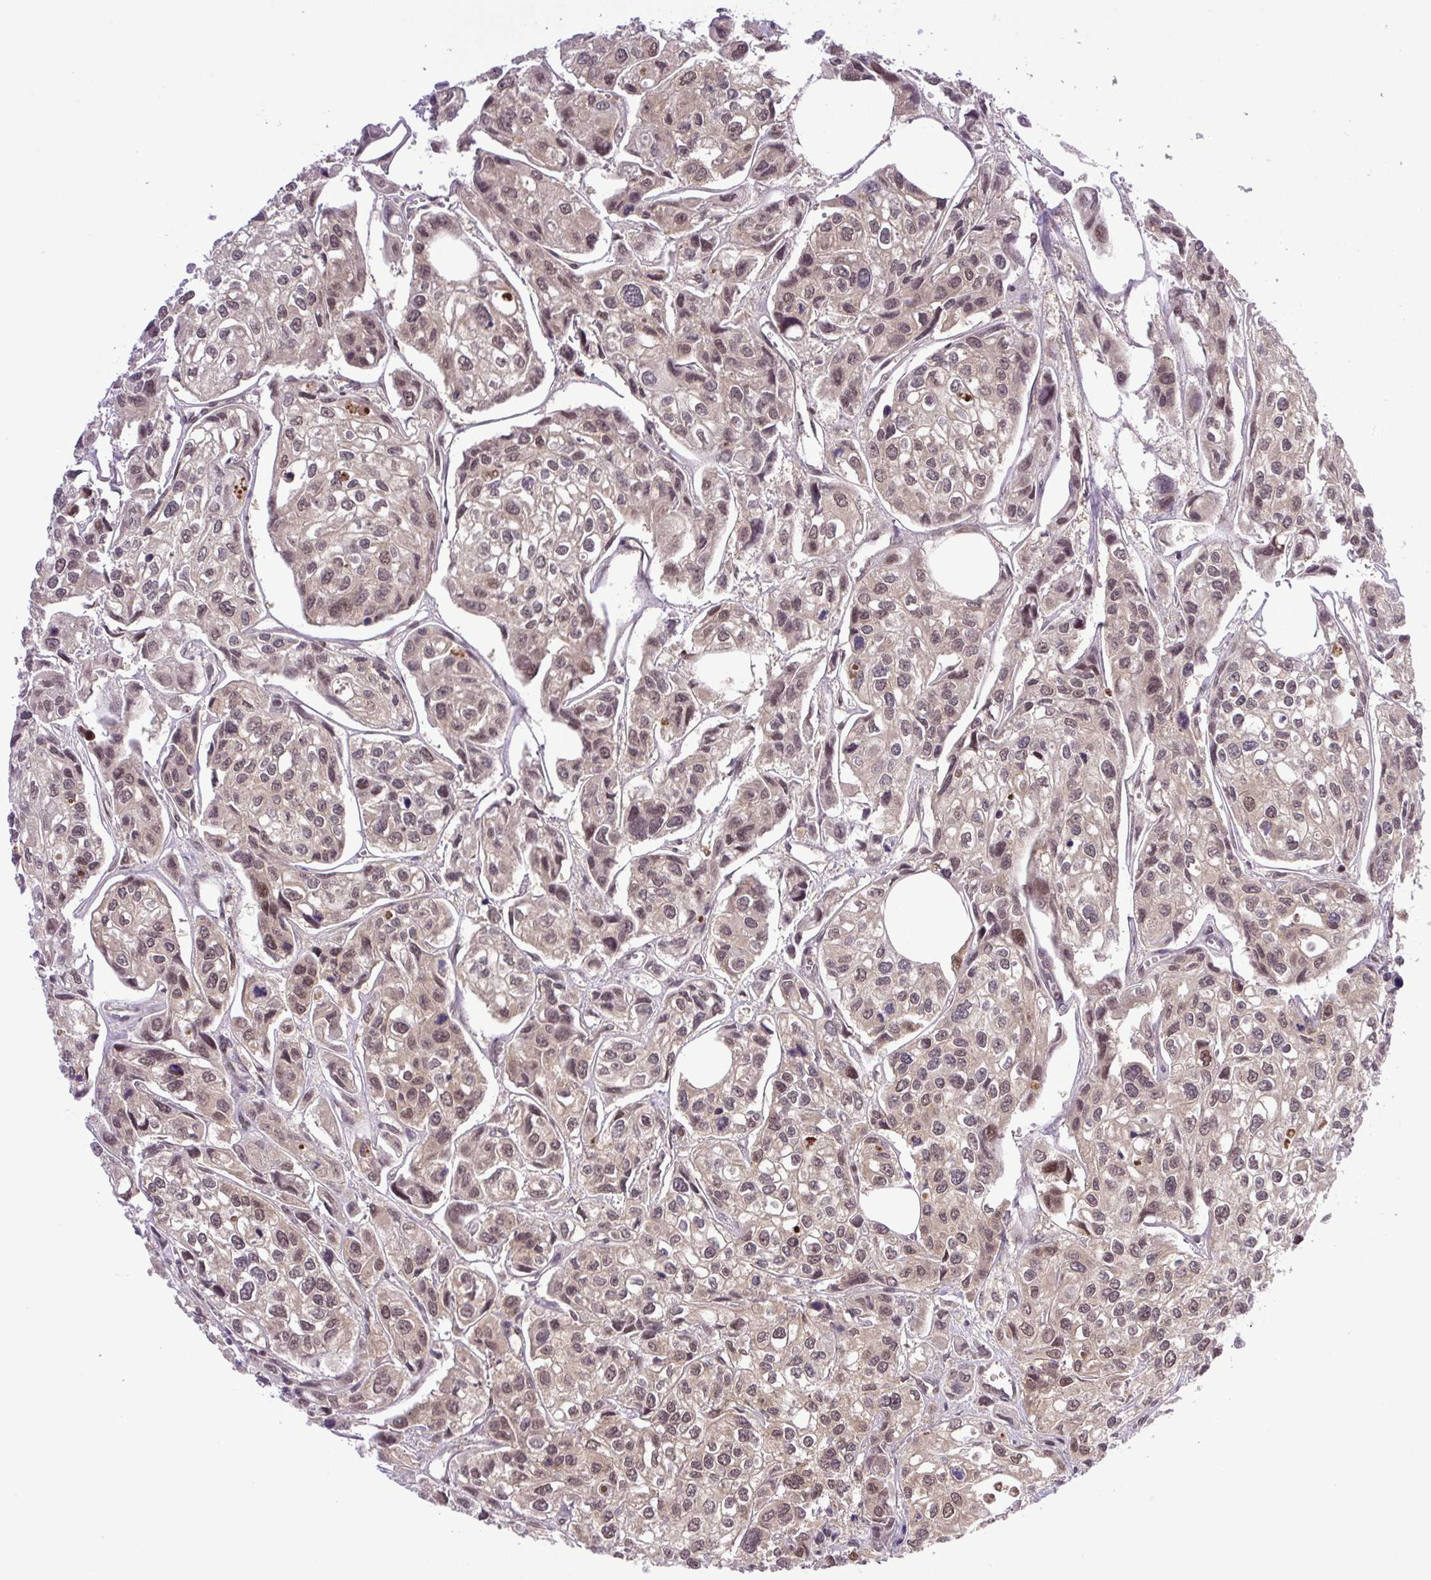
{"staining": {"intensity": "moderate", "quantity": "25%-75%", "location": "nuclear"}, "tissue": "urothelial cancer", "cell_type": "Tumor cells", "image_type": "cancer", "snomed": [{"axis": "morphology", "description": "Urothelial carcinoma, High grade"}, {"axis": "topography", "description": "Urinary bladder"}], "caption": "High-grade urothelial carcinoma tissue demonstrates moderate nuclear expression in approximately 25%-75% of tumor cells, visualized by immunohistochemistry. The staining was performed using DAB (3,3'-diaminobenzidine), with brown indicating positive protein expression. Nuclei are stained blue with hematoxylin.", "gene": "SGTA", "patient": {"sex": "male", "age": 67}}